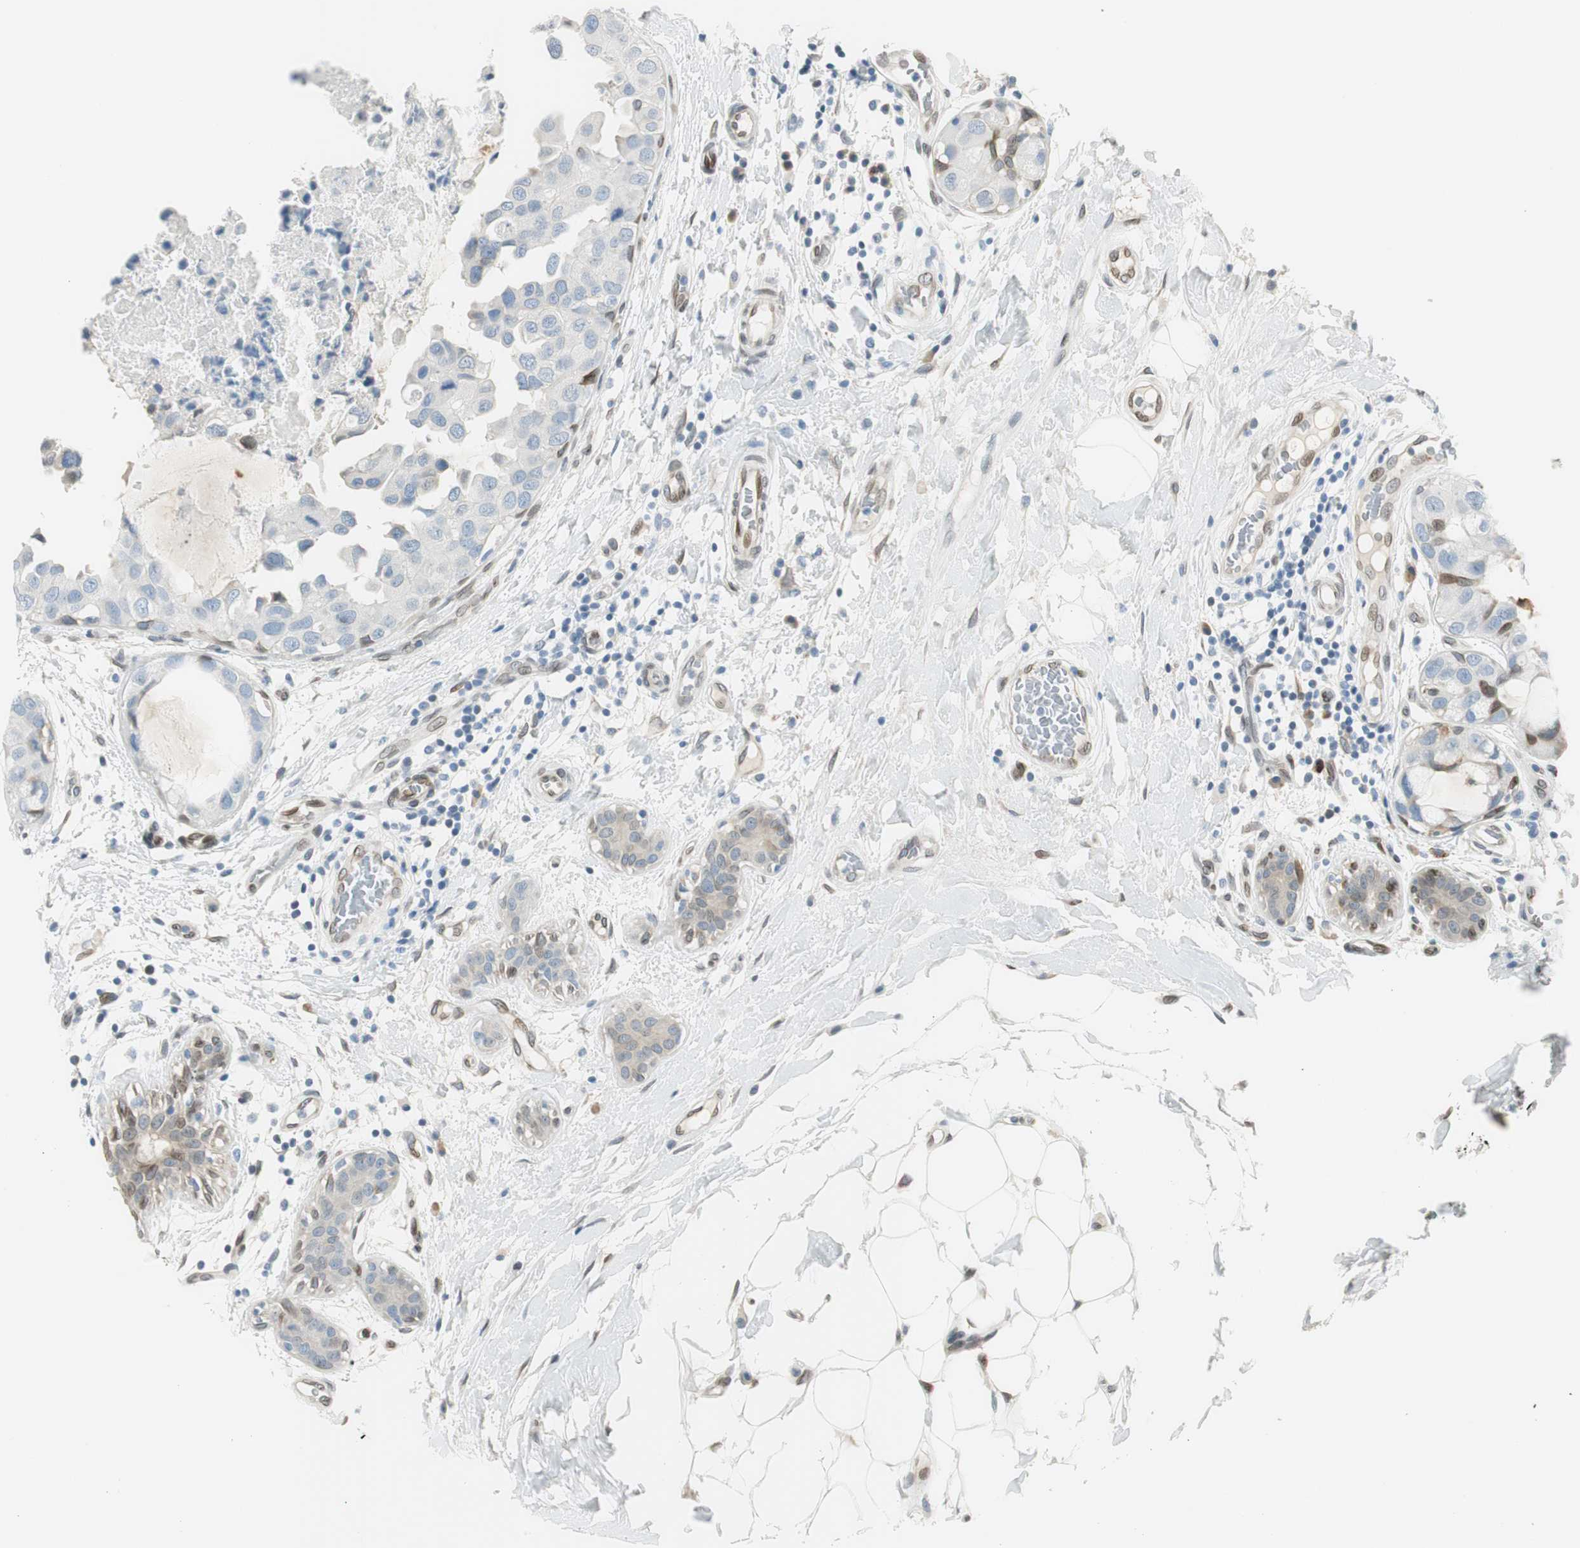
{"staining": {"intensity": "negative", "quantity": "none", "location": "none"}, "tissue": "breast cancer", "cell_type": "Tumor cells", "image_type": "cancer", "snomed": [{"axis": "morphology", "description": "Duct carcinoma"}, {"axis": "topography", "description": "Breast"}], "caption": "High magnification brightfield microscopy of breast infiltrating ductal carcinoma stained with DAB (3,3'-diaminobenzidine) (brown) and counterstained with hematoxylin (blue): tumor cells show no significant positivity.", "gene": "TMEM260", "patient": {"sex": "female", "age": 40}}